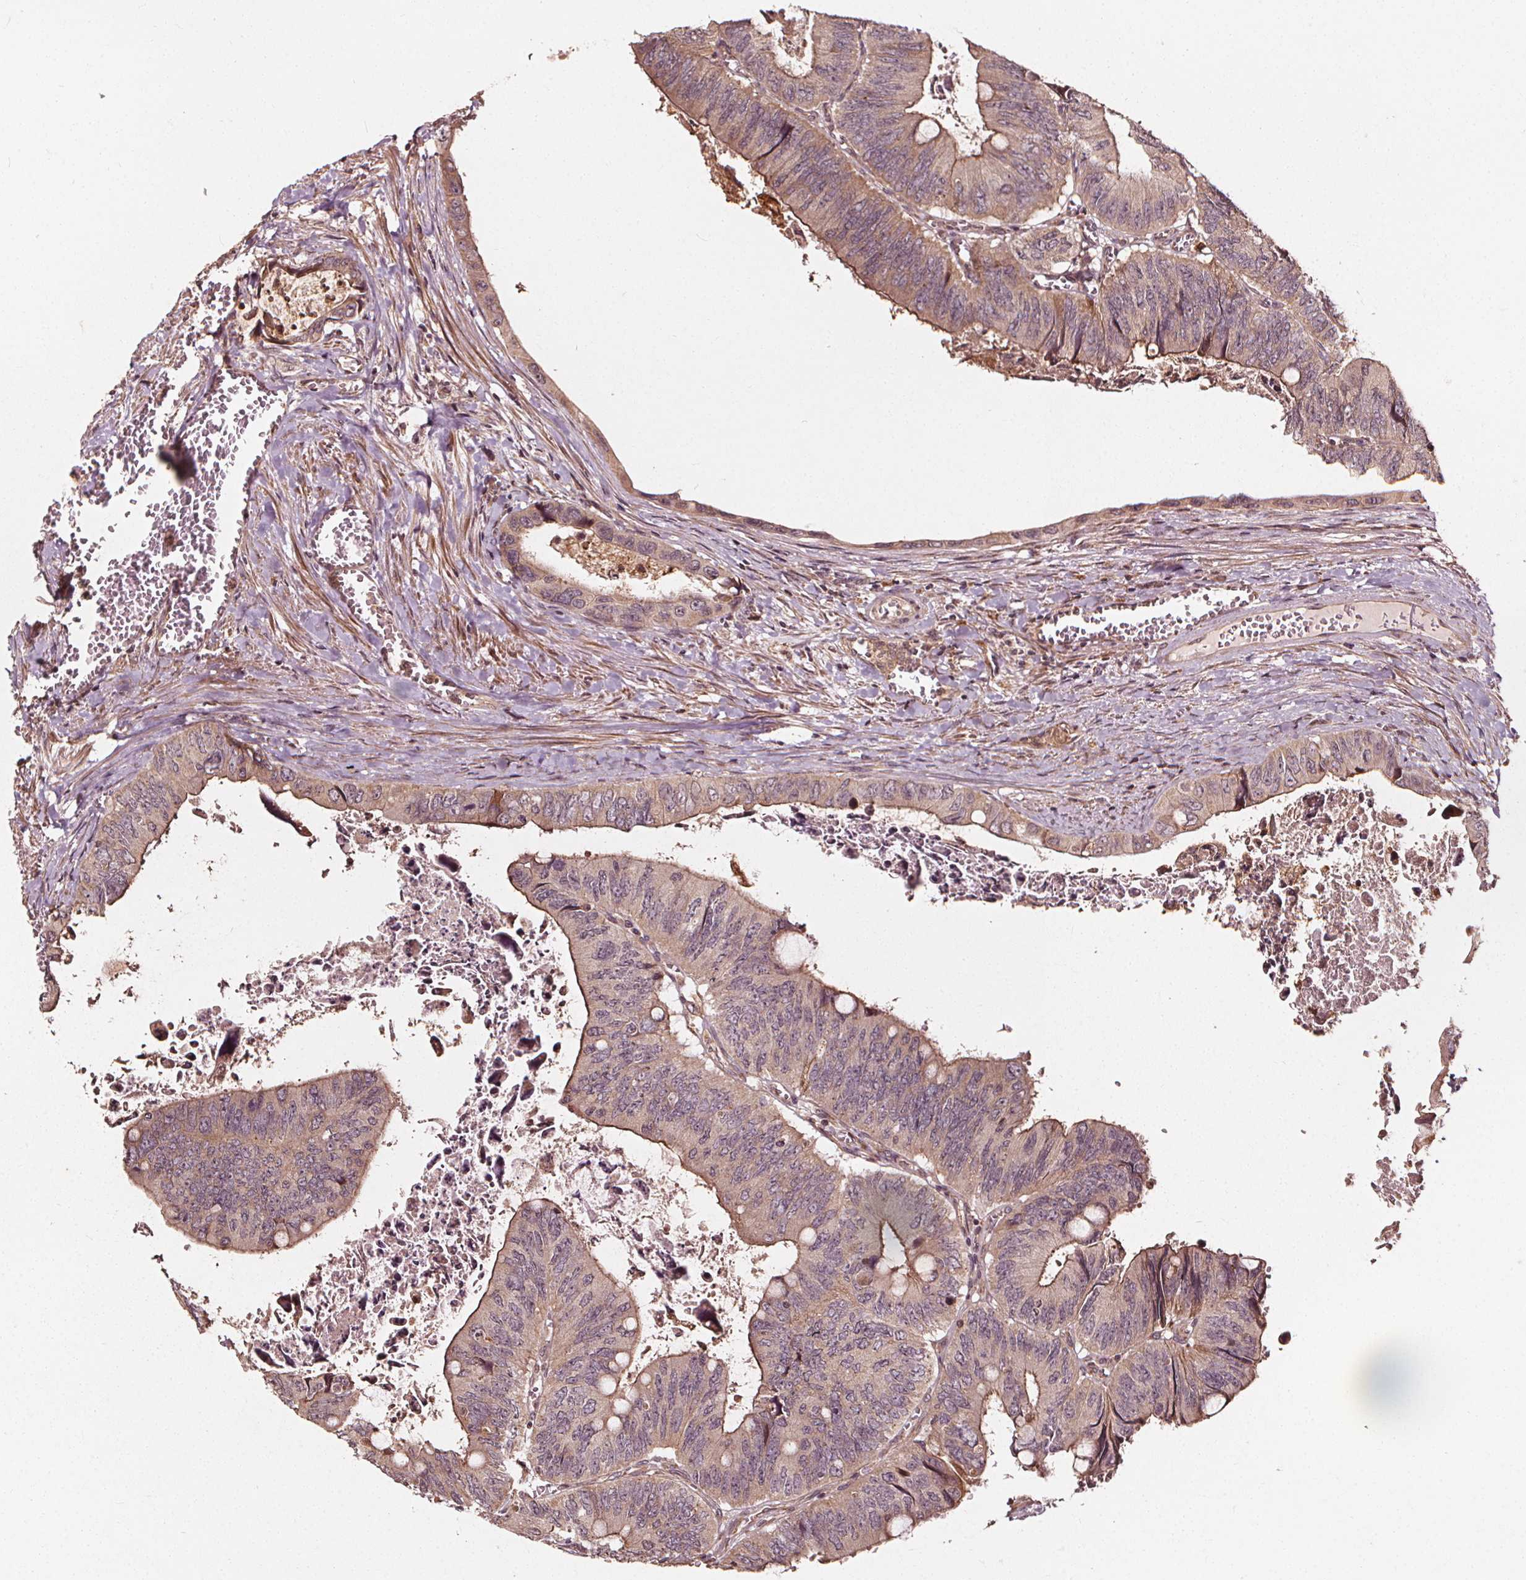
{"staining": {"intensity": "weak", "quantity": "25%-75%", "location": "cytoplasmic/membranous"}, "tissue": "colorectal cancer", "cell_type": "Tumor cells", "image_type": "cancer", "snomed": [{"axis": "morphology", "description": "Adenocarcinoma, NOS"}, {"axis": "topography", "description": "Colon"}], "caption": "Immunohistochemistry (IHC) image of human colorectal cancer stained for a protein (brown), which reveals low levels of weak cytoplasmic/membranous staining in approximately 25%-75% of tumor cells.", "gene": "NPC1", "patient": {"sex": "female", "age": 84}}